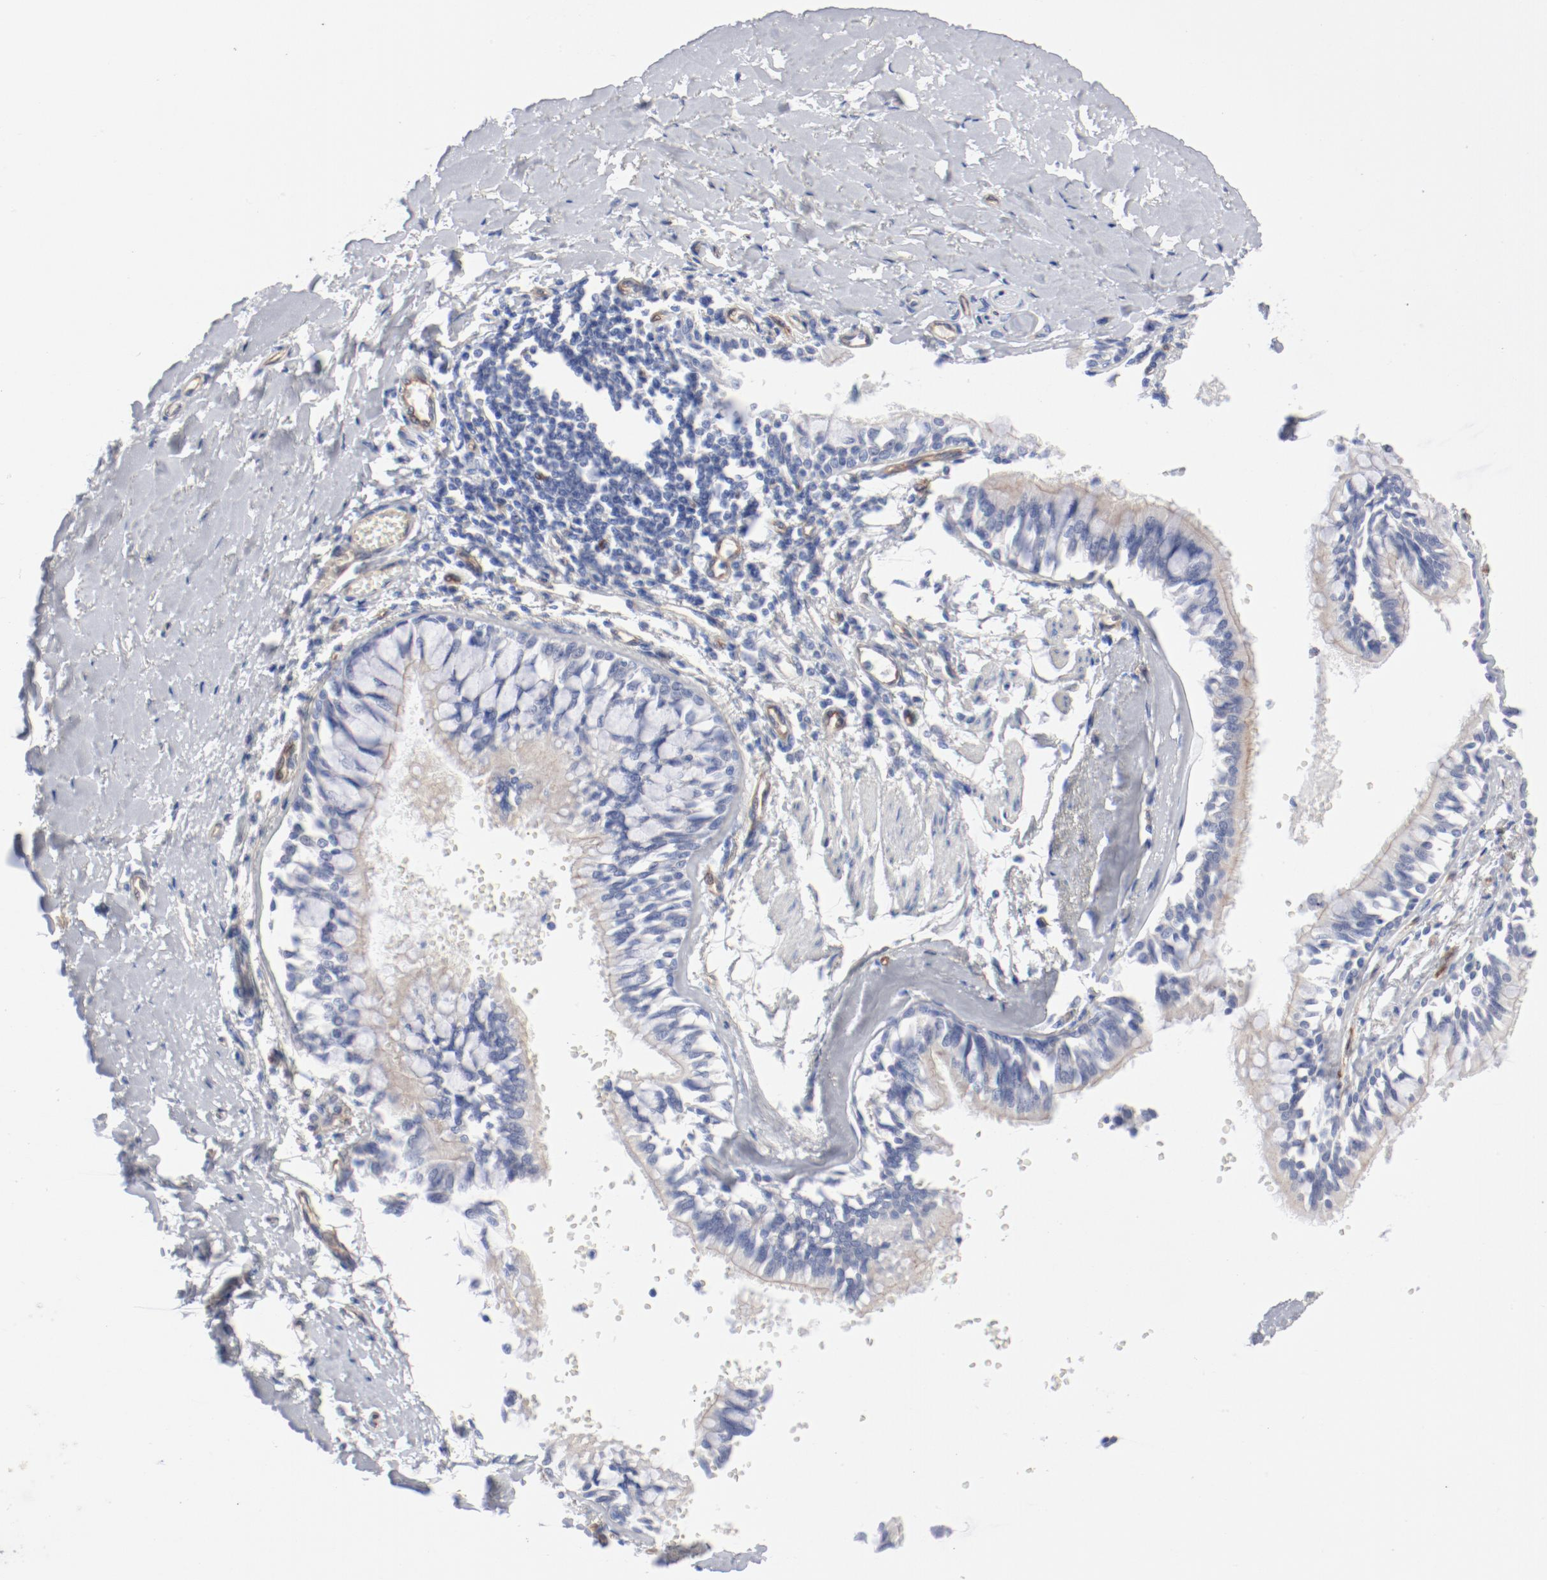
{"staining": {"intensity": "moderate", "quantity": "25%-75%", "location": "cytoplasmic/membranous"}, "tissue": "bronchus", "cell_type": "Respiratory epithelial cells", "image_type": "normal", "snomed": [{"axis": "morphology", "description": "Normal tissue, NOS"}, {"axis": "topography", "description": "Bronchus"}, {"axis": "topography", "description": "Lung"}], "caption": "The histopathology image displays immunohistochemical staining of benign bronchus. There is moderate cytoplasmic/membranous staining is appreciated in about 25%-75% of respiratory epithelial cells.", "gene": "SHANK3", "patient": {"sex": "female", "age": 56}}